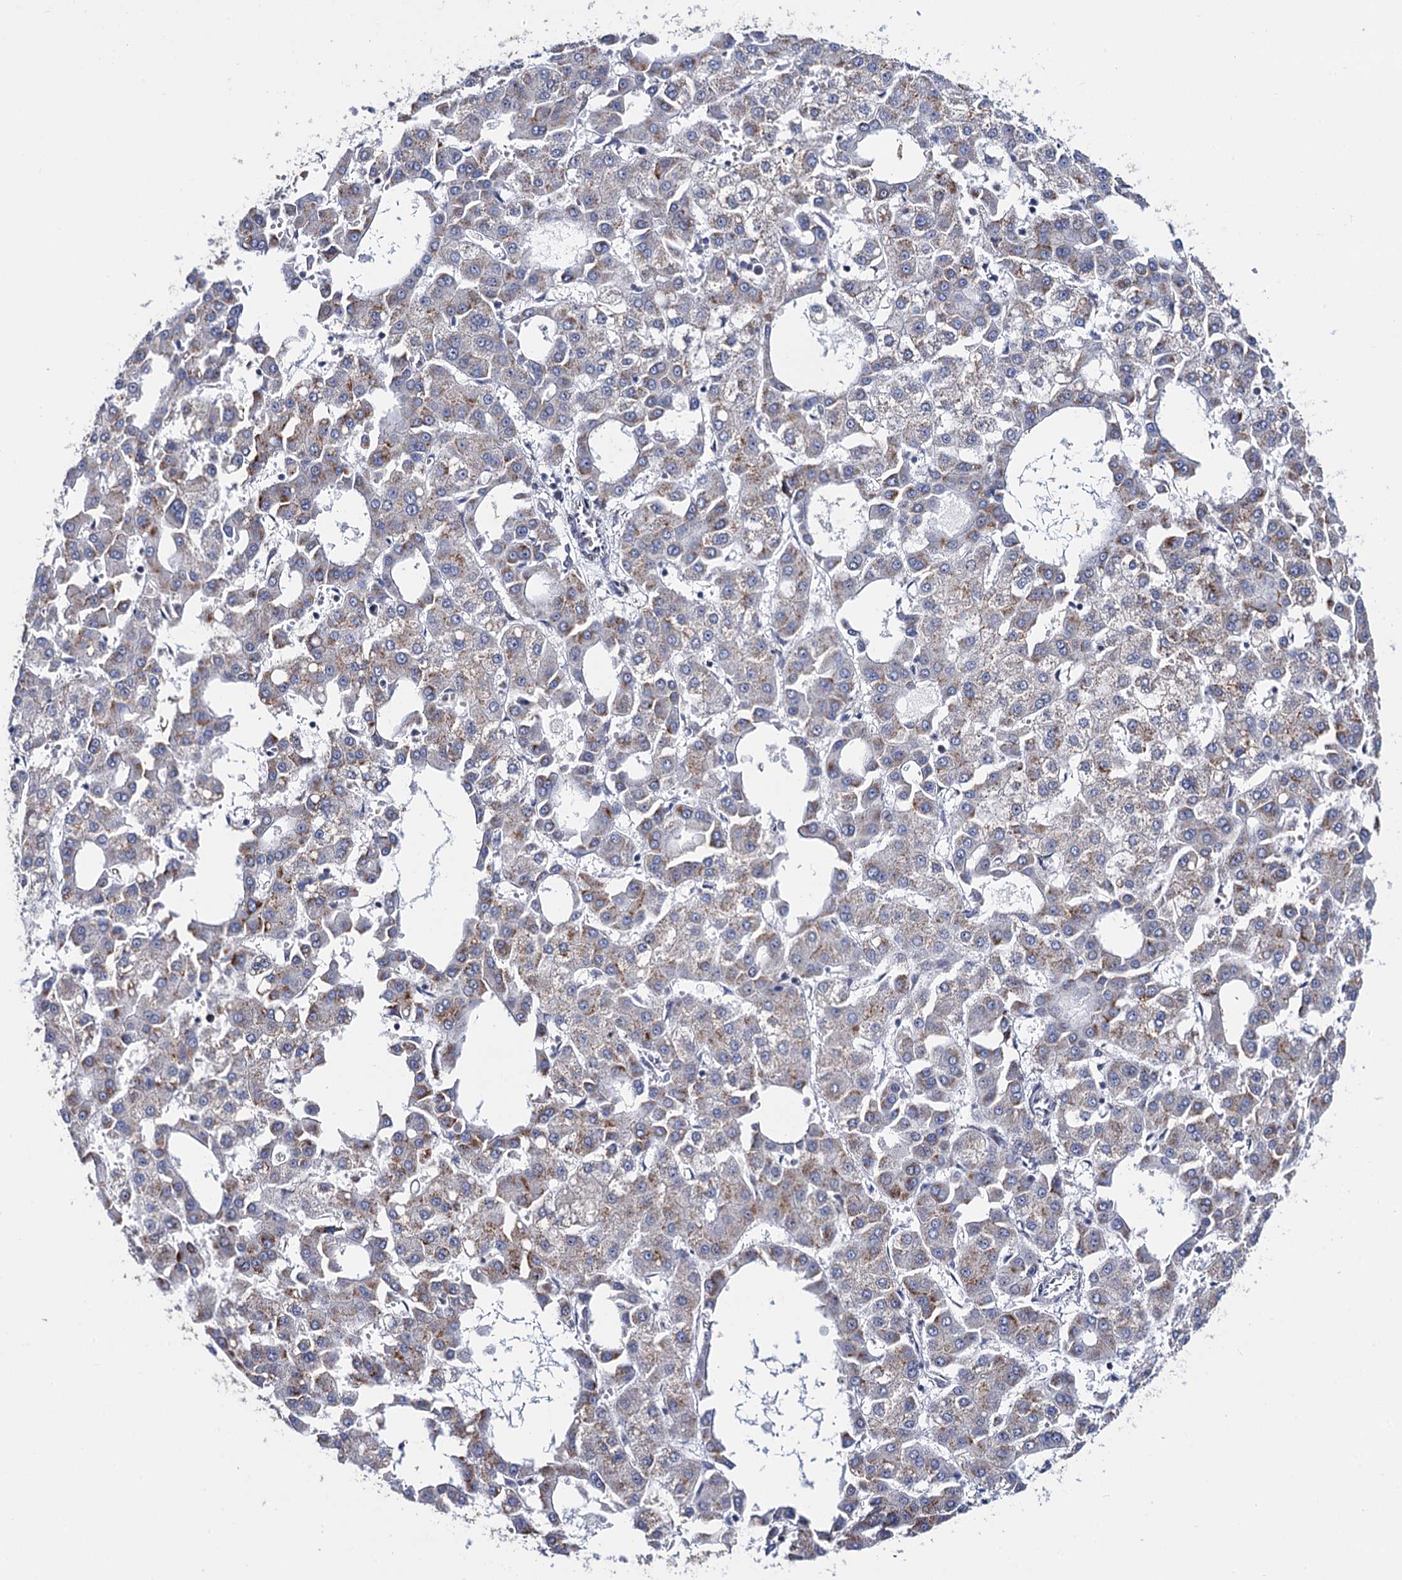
{"staining": {"intensity": "moderate", "quantity": "25%-75%", "location": "cytoplasmic/membranous"}, "tissue": "liver cancer", "cell_type": "Tumor cells", "image_type": "cancer", "snomed": [{"axis": "morphology", "description": "Carcinoma, Hepatocellular, NOS"}, {"axis": "topography", "description": "Liver"}], "caption": "Immunohistochemistry (DAB) staining of liver cancer (hepatocellular carcinoma) demonstrates moderate cytoplasmic/membranous protein expression in approximately 25%-75% of tumor cells.", "gene": "THAP2", "patient": {"sex": "male", "age": 47}}